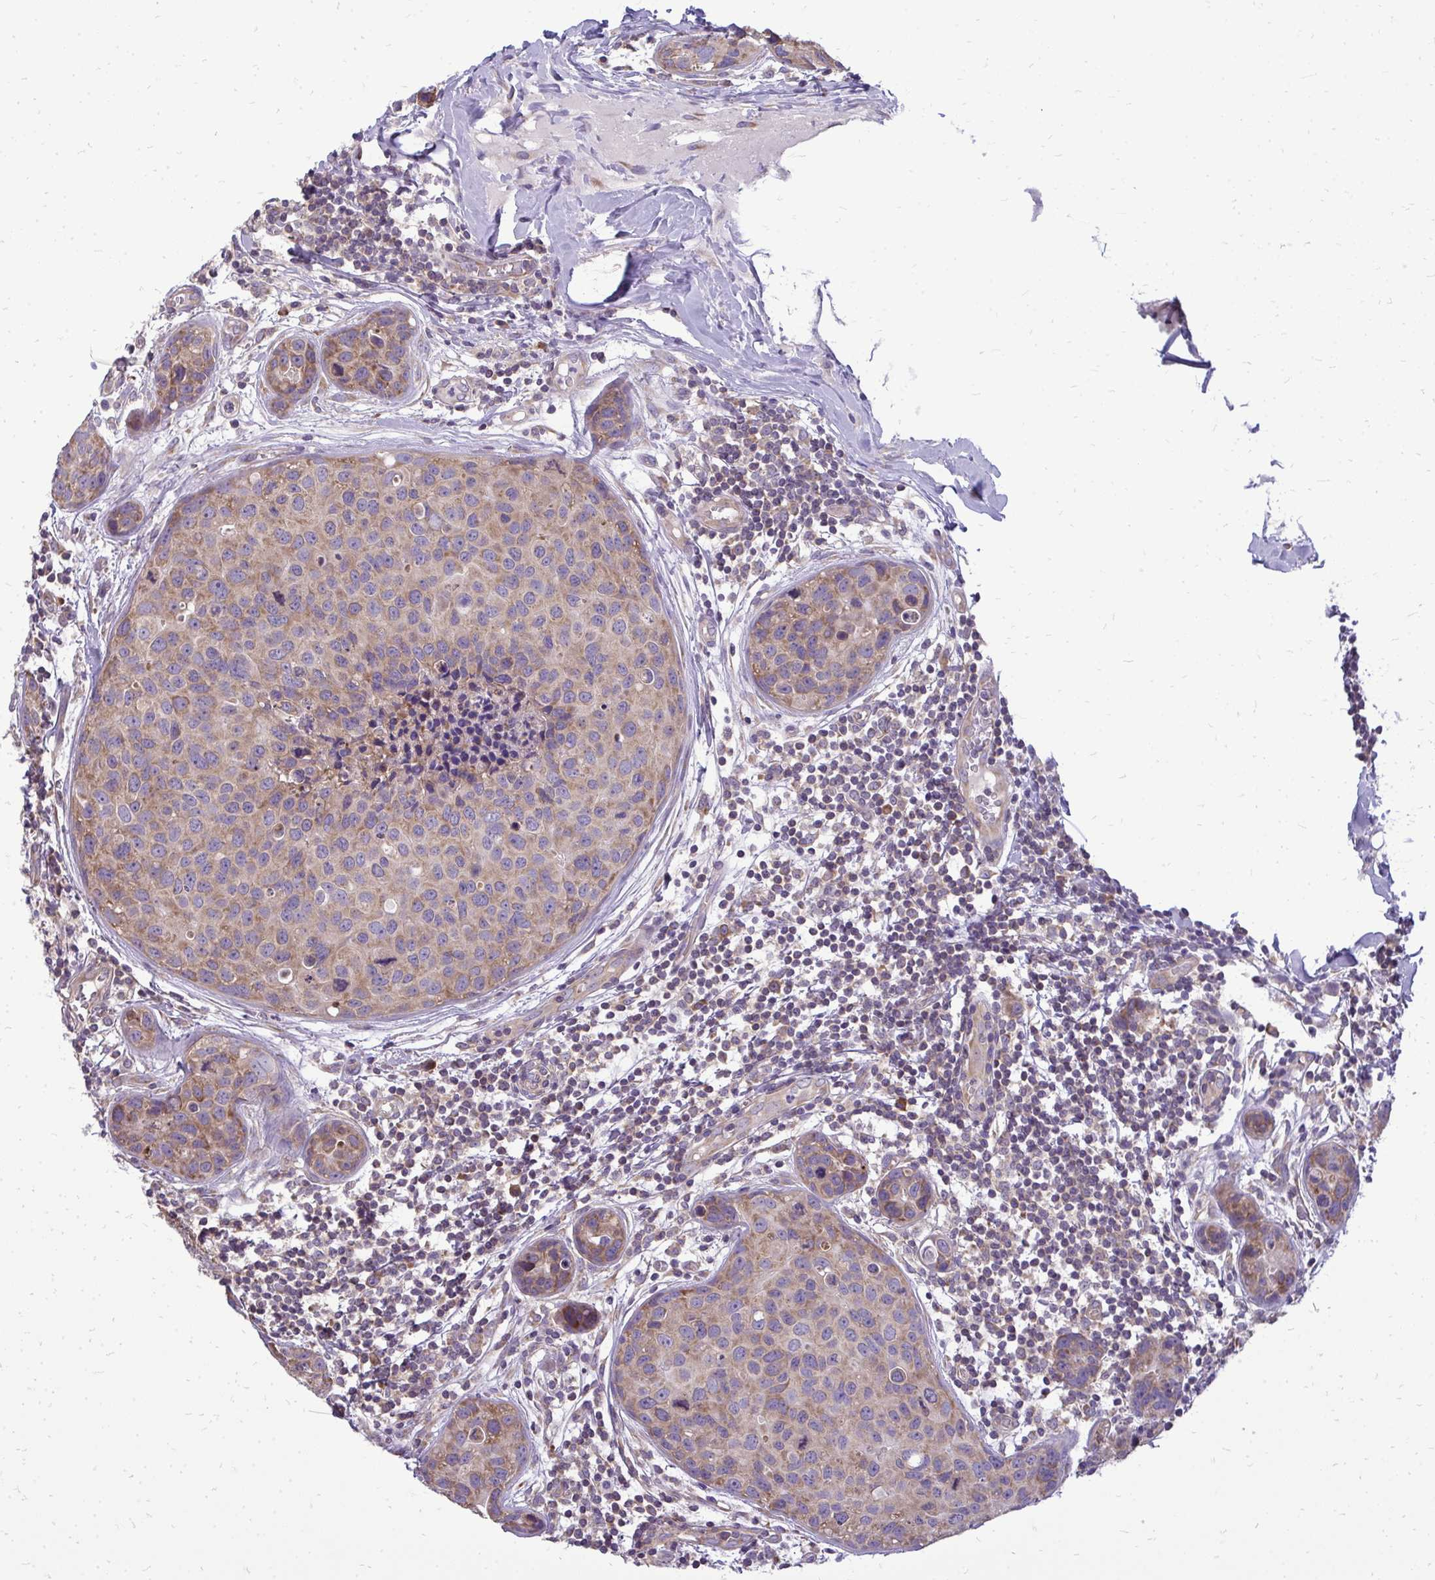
{"staining": {"intensity": "moderate", "quantity": ">75%", "location": "cytoplasmic/membranous"}, "tissue": "breast cancer", "cell_type": "Tumor cells", "image_type": "cancer", "snomed": [{"axis": "morphology", "description": "Duct carcinoma"}, {"axis": "topography", "description": "Breast"}], "caption": "IHC of breast invasive ductal carcinoma demonstrates medium levels of moderate cytoplasmic/membranous staining in approximately >75% of tumor cells. The protein of interest is stained brown, and the nuclei are stained in blue (DAB IHC with brightfield microscopy, high magnification).", "gene": "RPLP2", "patient": {"sex": "female", "age": 24}}